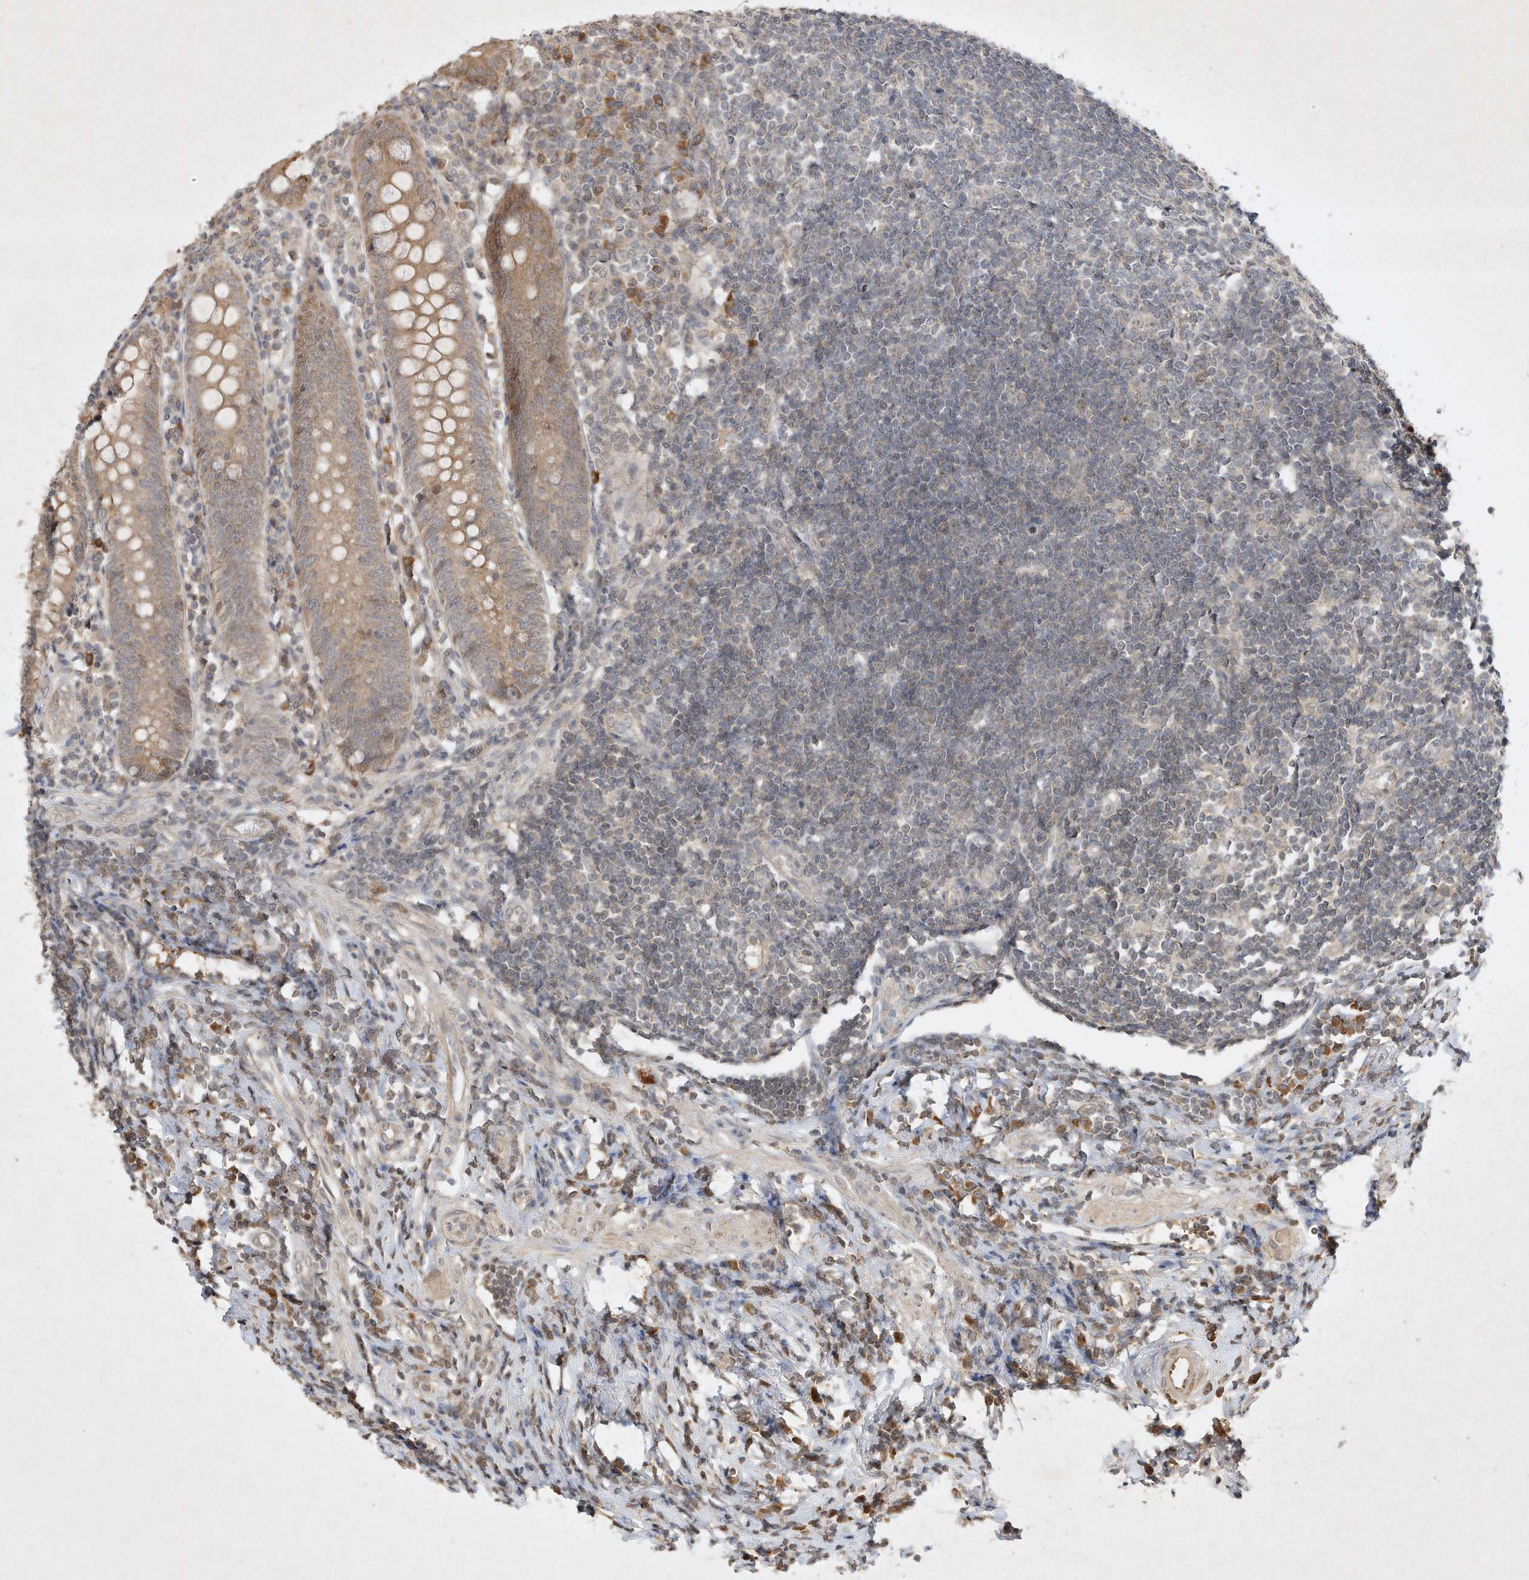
{"staining": {"intensity": "moderate", "quantity": ">75%", "location": "cytoplasmic/membranous"}, "tissue": "appendix", "cell_type": "Glandular cells", "image_type": "normal", "snomed": [{"axis": "morphology", "description": "Normal tissue, NOS"}, {"axis": "topography", "description": "Appendix"}], "caption": "Benign appendix was stained to show a protein in brown. There is medium levels of moderate cytoplasmic/membranous staining in about >75% of glandular cells. (DAB = brown stain, brightfield microscopy at high magnification).", "gene": "BTRC", "patient": {"sex": "female", "age": 54}}